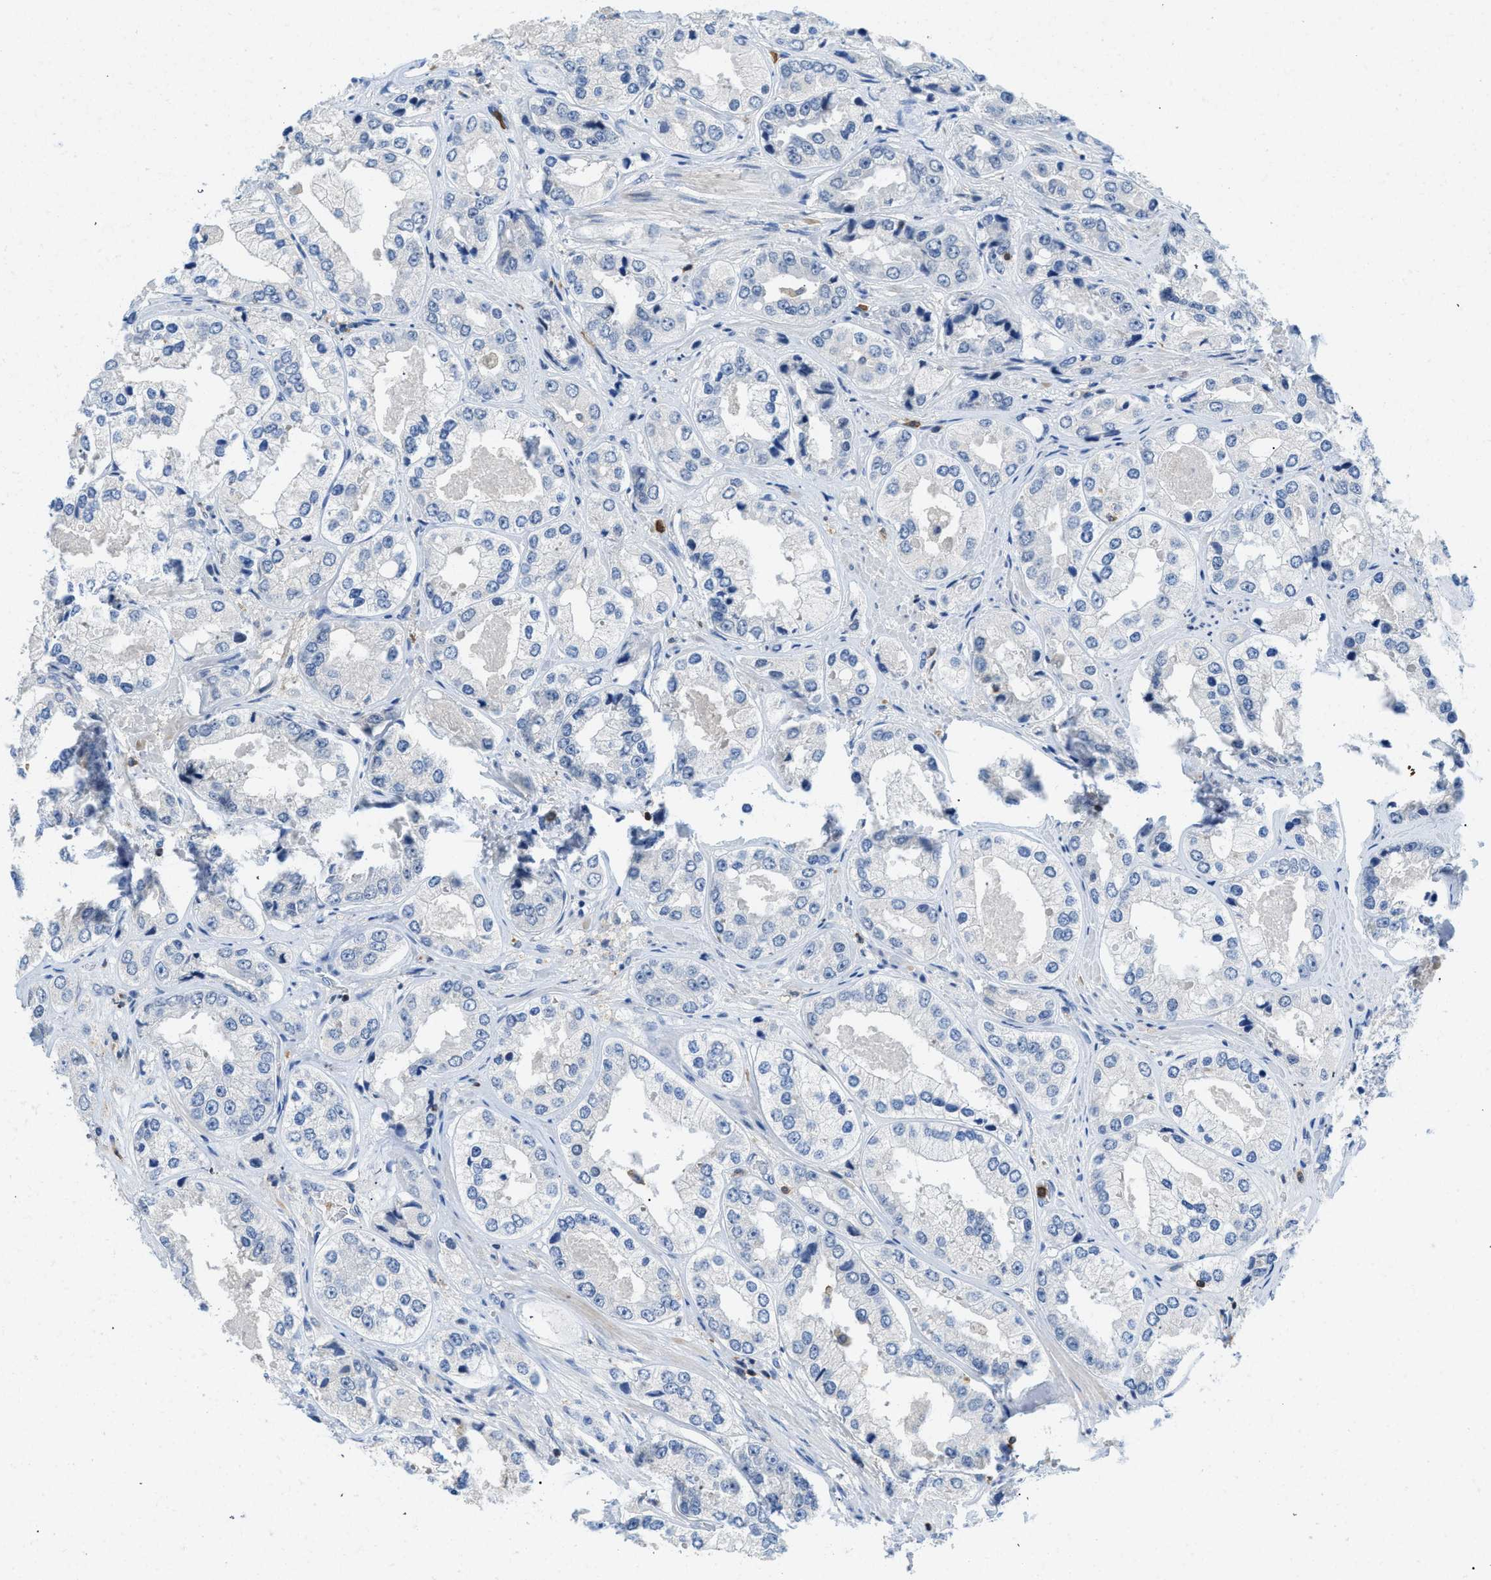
{"staining": {"intensity": "negative", "quantity": "none", "location": "none"}, "tissue": "prostate cancer", "cell_type": "Tumor cells", "image_type": "cancer", "snomed": [{"axis": "morphology", "description": "Adenocarcinoma, High grade"}, {"axis": "topography", "description": "Prostate"}], "caption": "This histopathology image is of prostate cancer (adenocarcinoma (high-grade)) stained with immunohistochemistry (IHC) to label a protein in brown with the nuclei are counter-stained blue. There is no expression in tumor cells.", "gene": "FAM151A", "patient": {"sex": "male", "age": 61}}